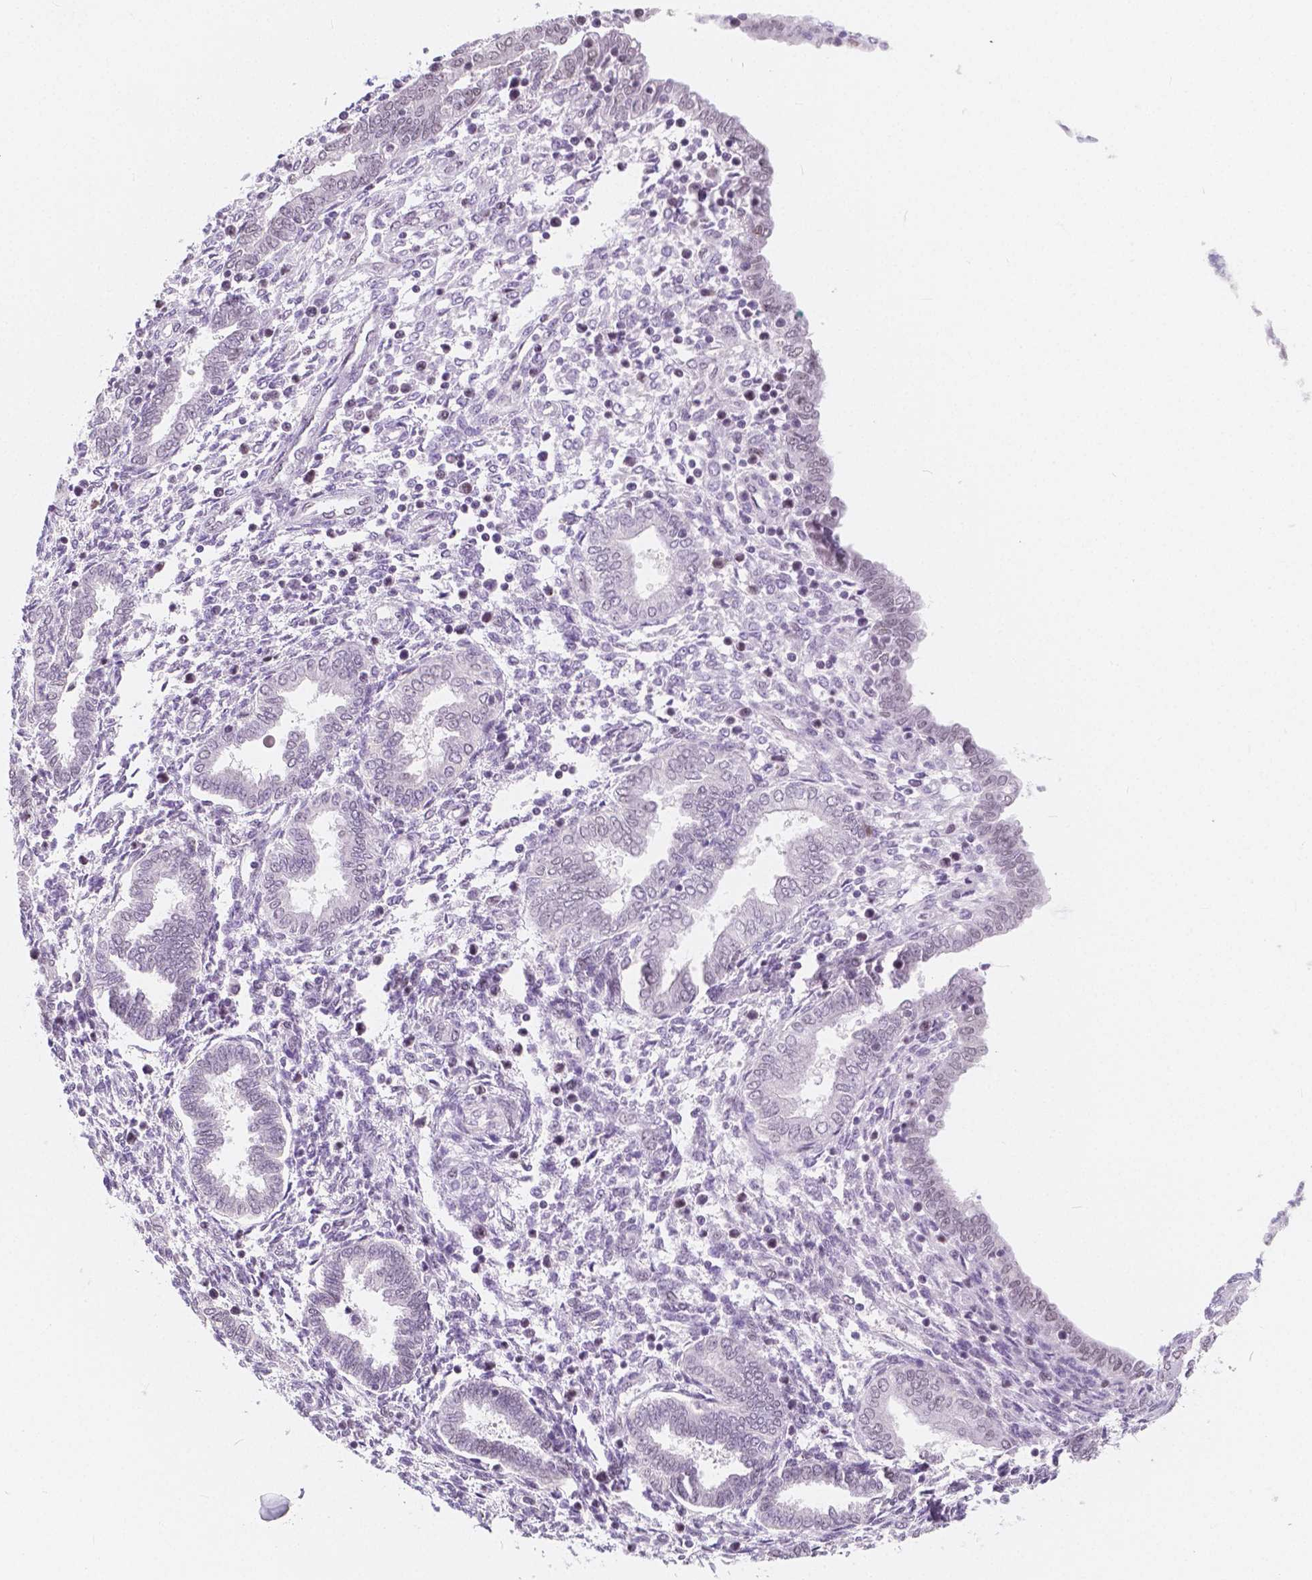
{"staining": {"intensity": "negative", "quantity": "none", "location": "none"}, "tissue": "endometrium", "cell_type": "Cells in endometrial stroma", "image_type": "normal", "snomed": [{"axis": "morphology", "description": "Normal tissue, NOS"}, {"axis": "topography", "description": "Endometrium"}], "caption": "Cells in endometrial stroma show no significant protein positivity in unremarkable endometrium. (DAB IHC visualized using brightfield microscopy, high magnification).", "gene": "NOLC1", "patient": {"sex": "female", "age": 42}}